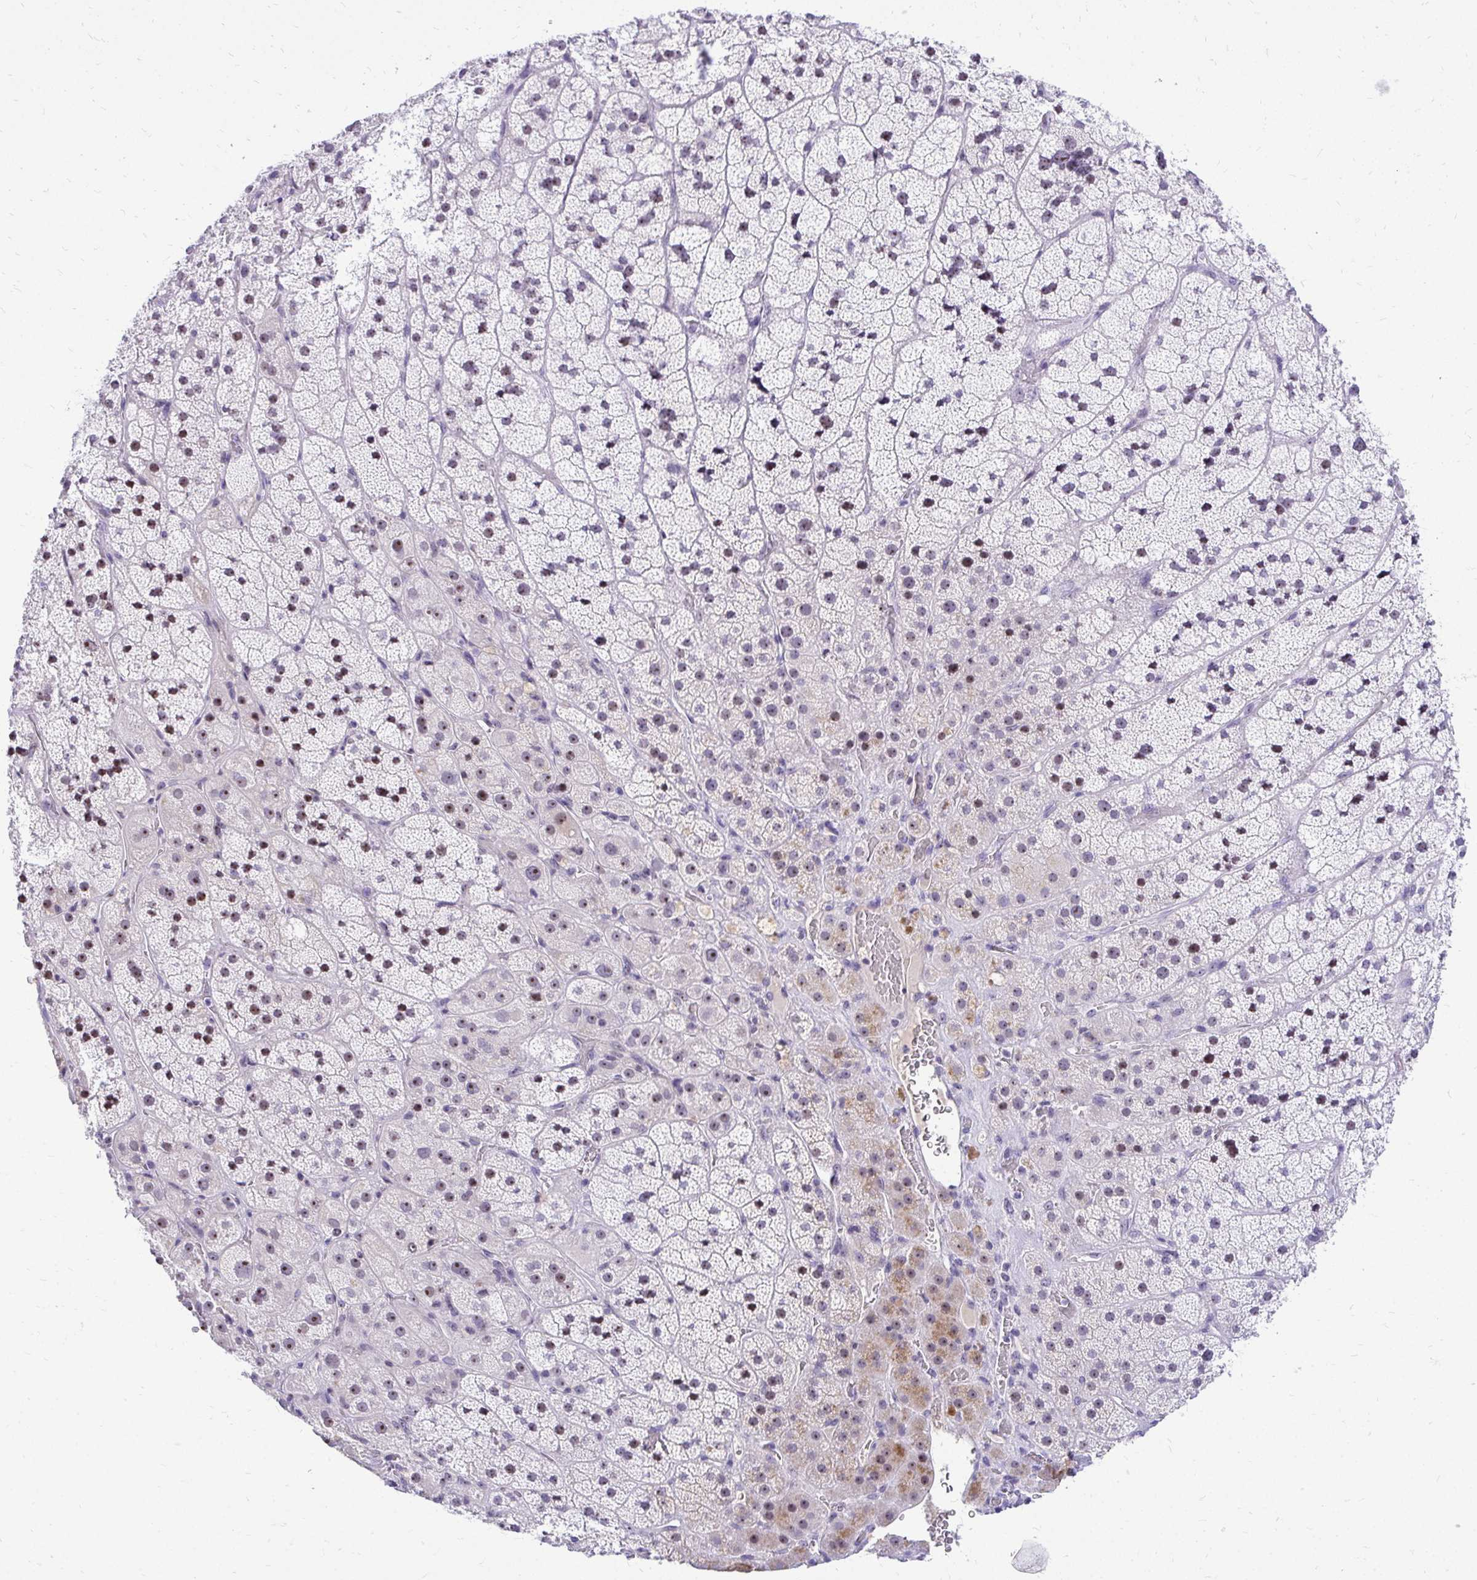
{"staining": {"intensity": "moderate", "quantity": "<25%", "location": "nuclear"}, "tissue": "adrenal gland", "cell_type": "Glandular cells", "image_type": "normal", "snomed": [{"axis": "morphology", "description": "Normal tissue, NOS"}, {"axis": "topography", "description": "Adrenal gland"}], "caption": "A low amount of moderate nuclear positivity is appreciated in about <25% of glandular cells in benign adrenal gland.", "gene": "NIFK", "patient": {"sex": "male", "age": 57}}